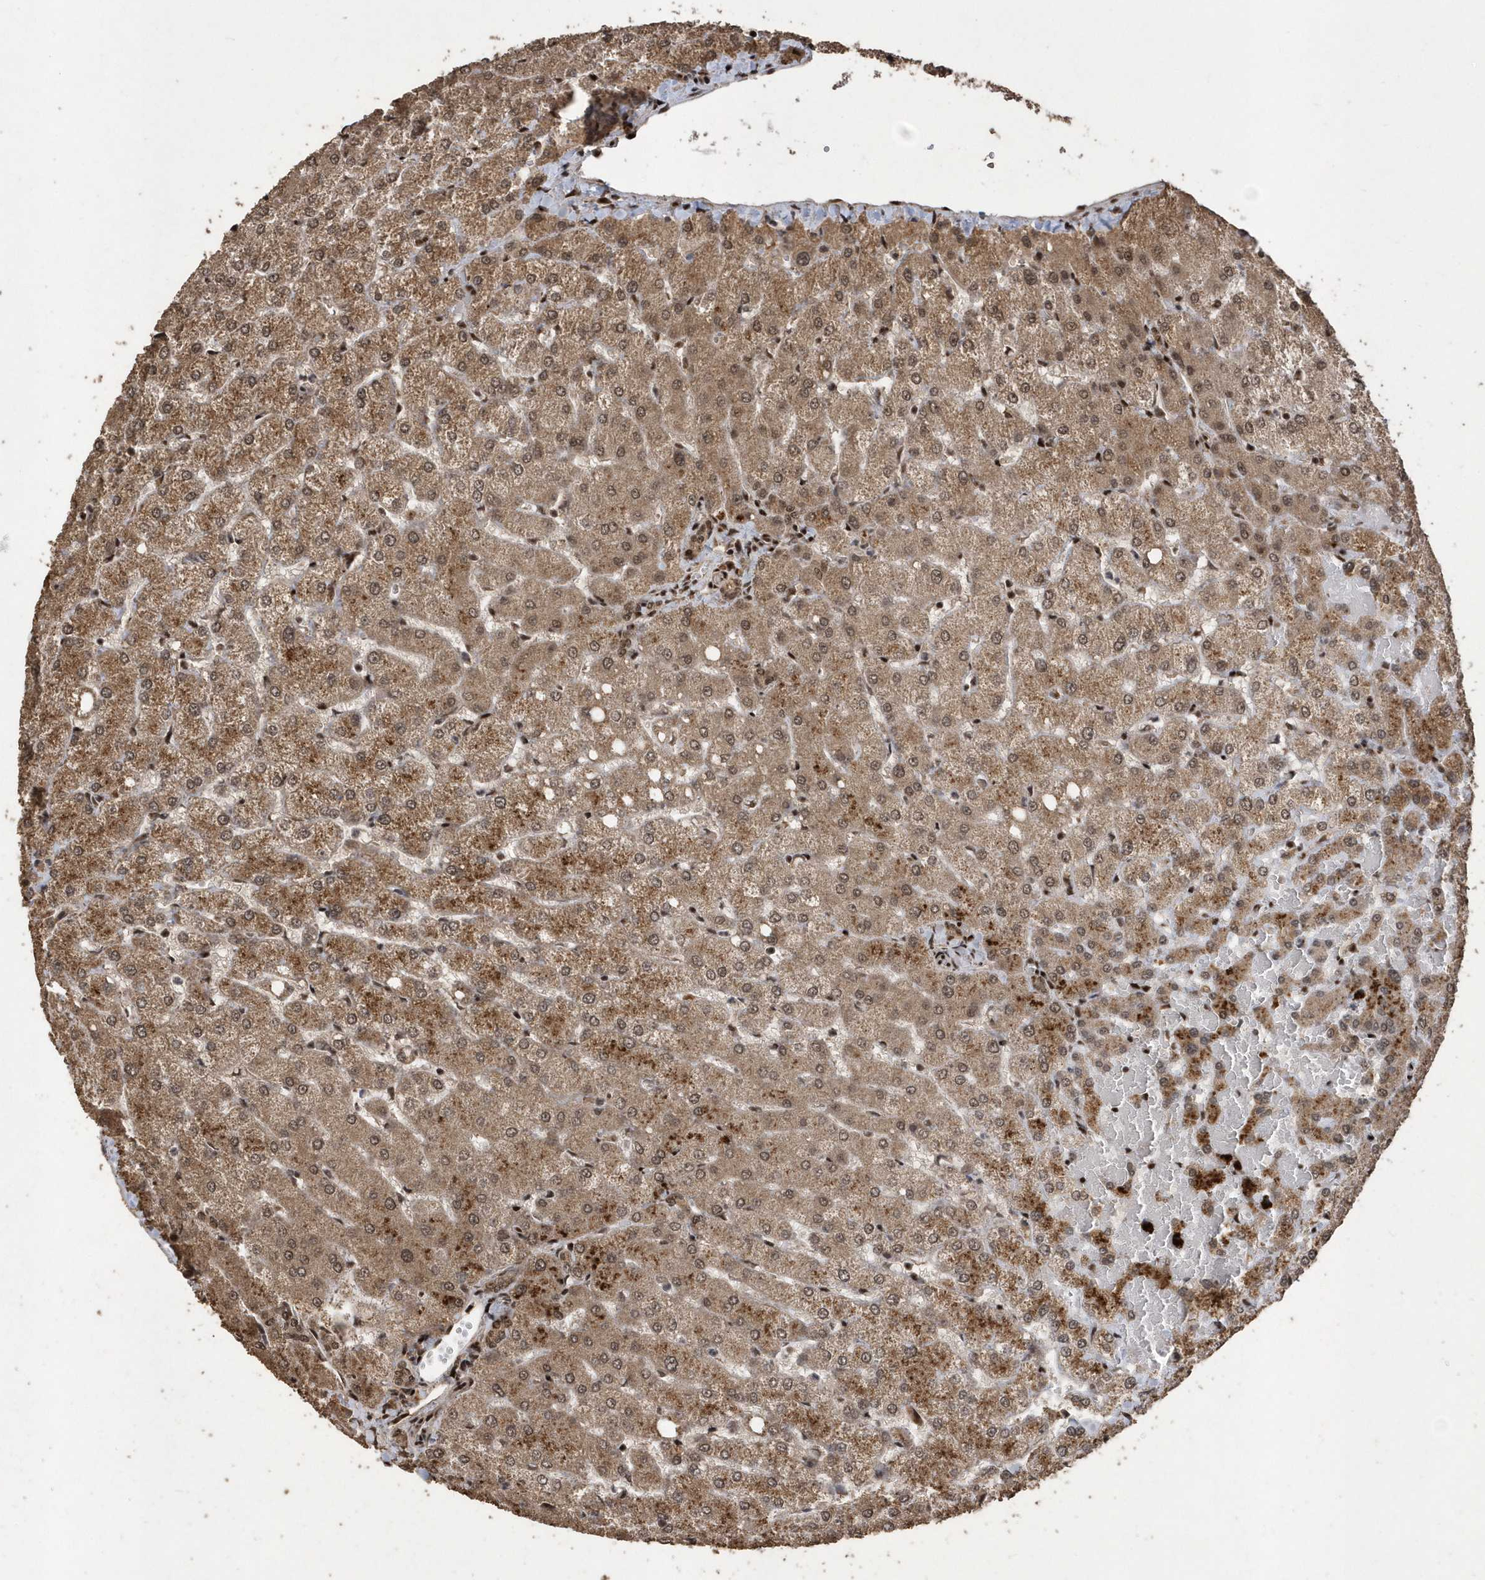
{"staining": {"intensity": "weak", "quantity": ">75%", "location": "nuclear"}, "tissue": "liver", "cell_type": "Cholangiocytes", "image_type": "normal", "snomed": [{"axis": "morphology", "description": "Normal tissue, NOS"}, {"axis": "topography", "description": "Liver"}], "caption": "Cholangiocytes reveal low levels of weak nuclear positivity in about >75% of cells in normal human liver.", "gene": "INTS12", "patient": {"sex": "female", "age": 54}}